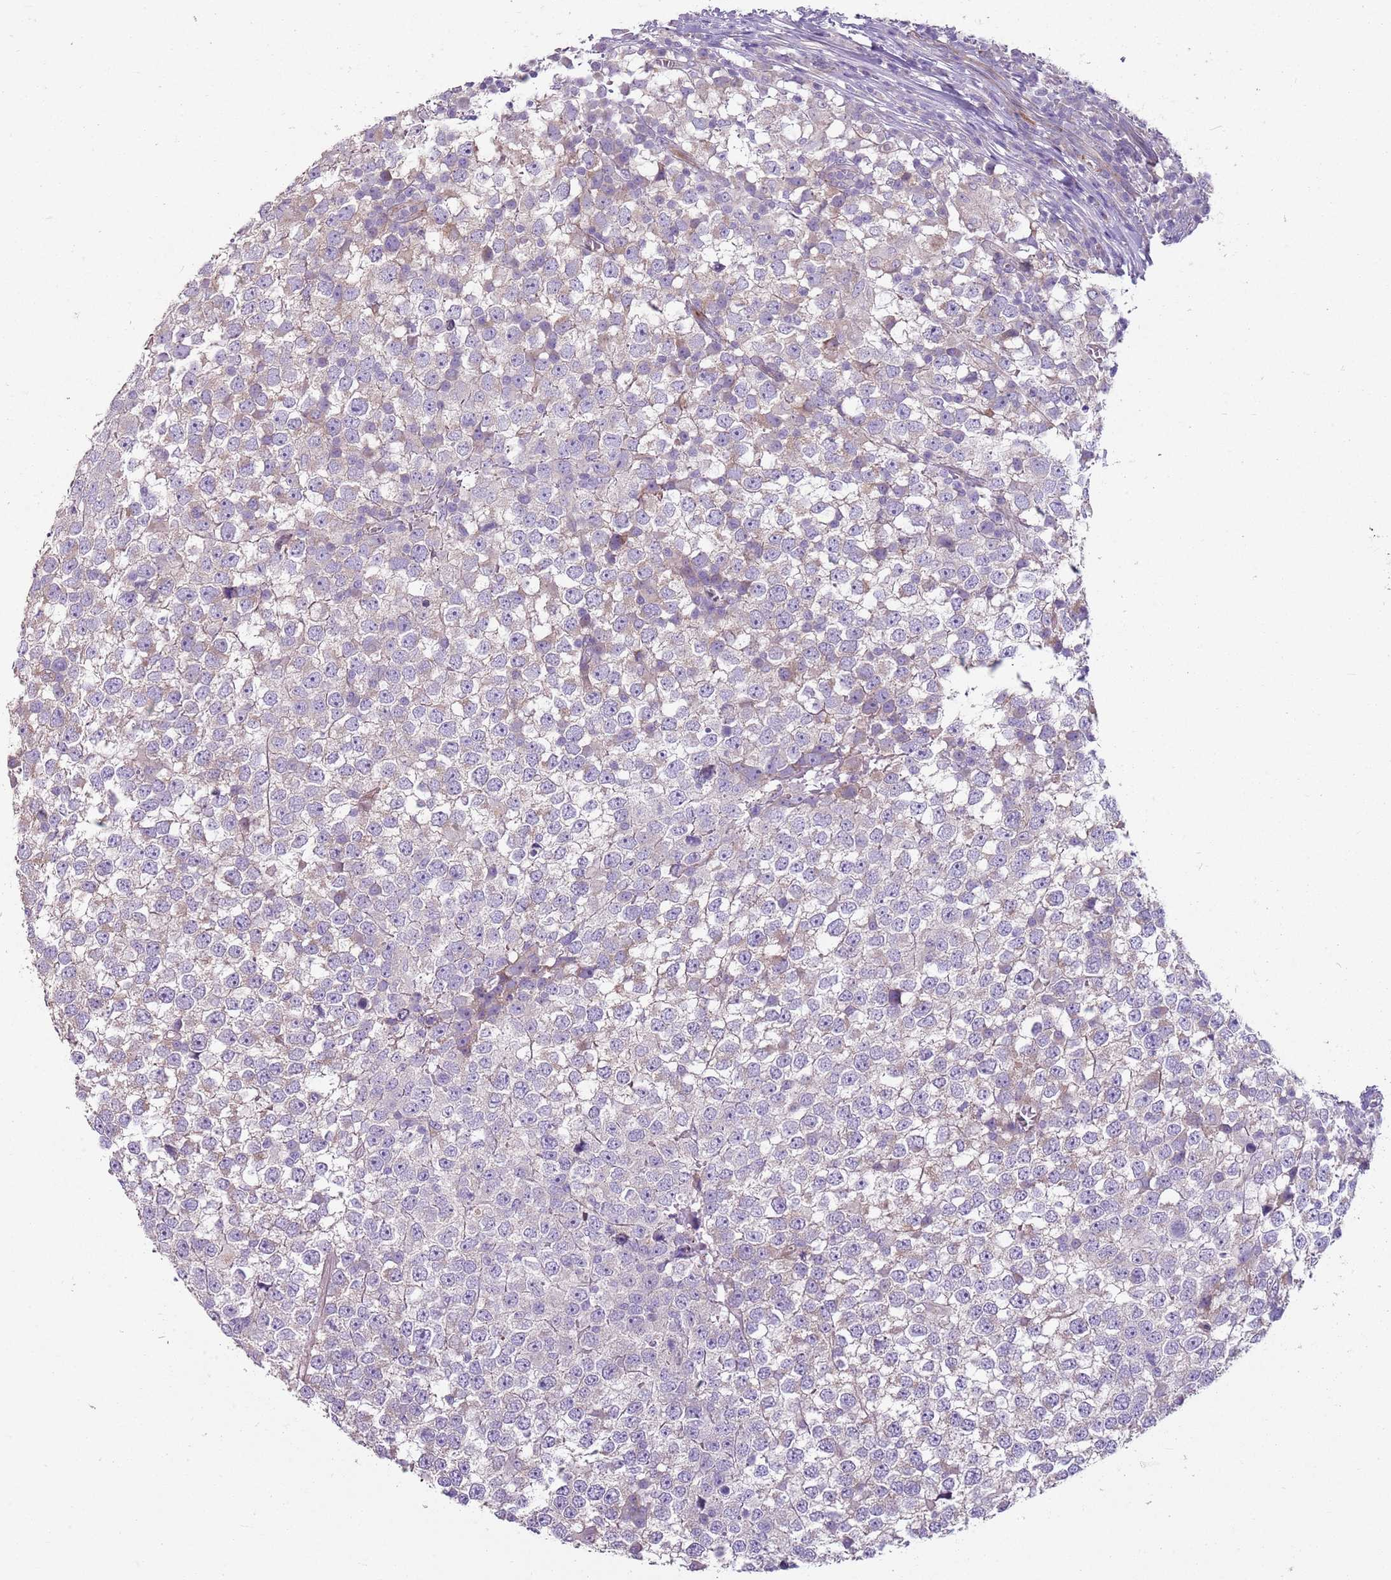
{"staining": {"intensity": "negative", "quantity": "none", "location": "none"}, "tissue": "testis cancer", "cell_type": "Tumor cells", "image_type": "cancer", "snomed": [{"axis": "morphology", "description": "Seminoma, NOS"}, {"axis": "topography", "description": "Testis"}], "caption": "High power microscopy histopathology image of an immunohistochemistry histopathology image of testis cancer (seminoma), revealing no significant expression in tumor cells.", "gene": "ZNF583", "patient": {"sex": "male", "age": 65}}